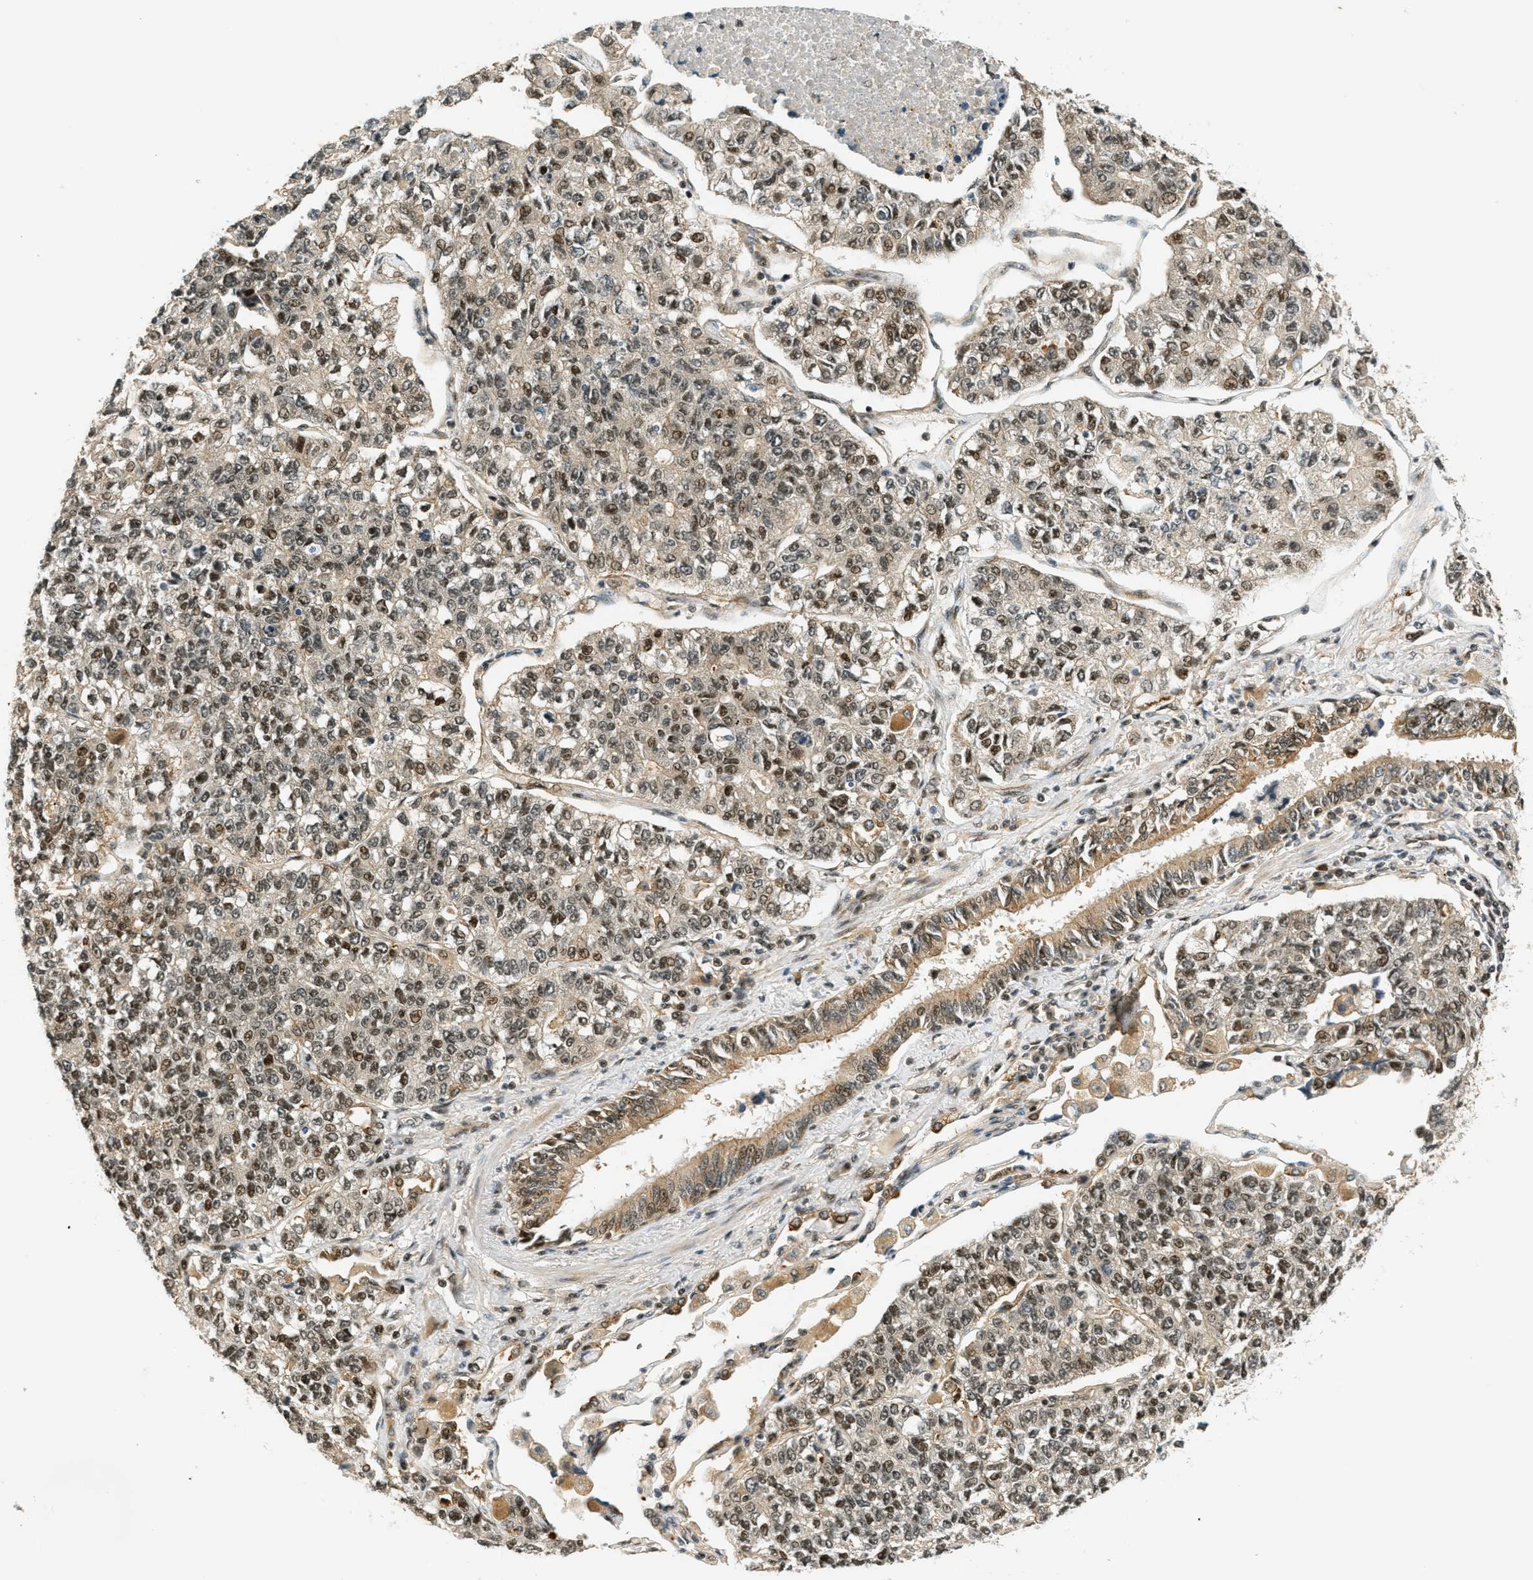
{"staining": {"intensity": "moderate", "quantity": ">75%", "location": "cytoplasmic/membranous,nuclear"}, "tissue": "lung cancer", "cell_type": "Tumor cells", "image_type": "cancer", "snomed": [{"axis": "morphology", "description": "Adenocarcinoma, NOS"}, {"axis": "topography", "description": "Lung"}], "caption": "Moderate cytoplasmic/membranous and nuclear protein positivity is appreciated in approximately >75% of tumor cells in lung adenocarcinoma.", "gene": "FOXM1", "patient": {"sex": "male", "age": 49}}